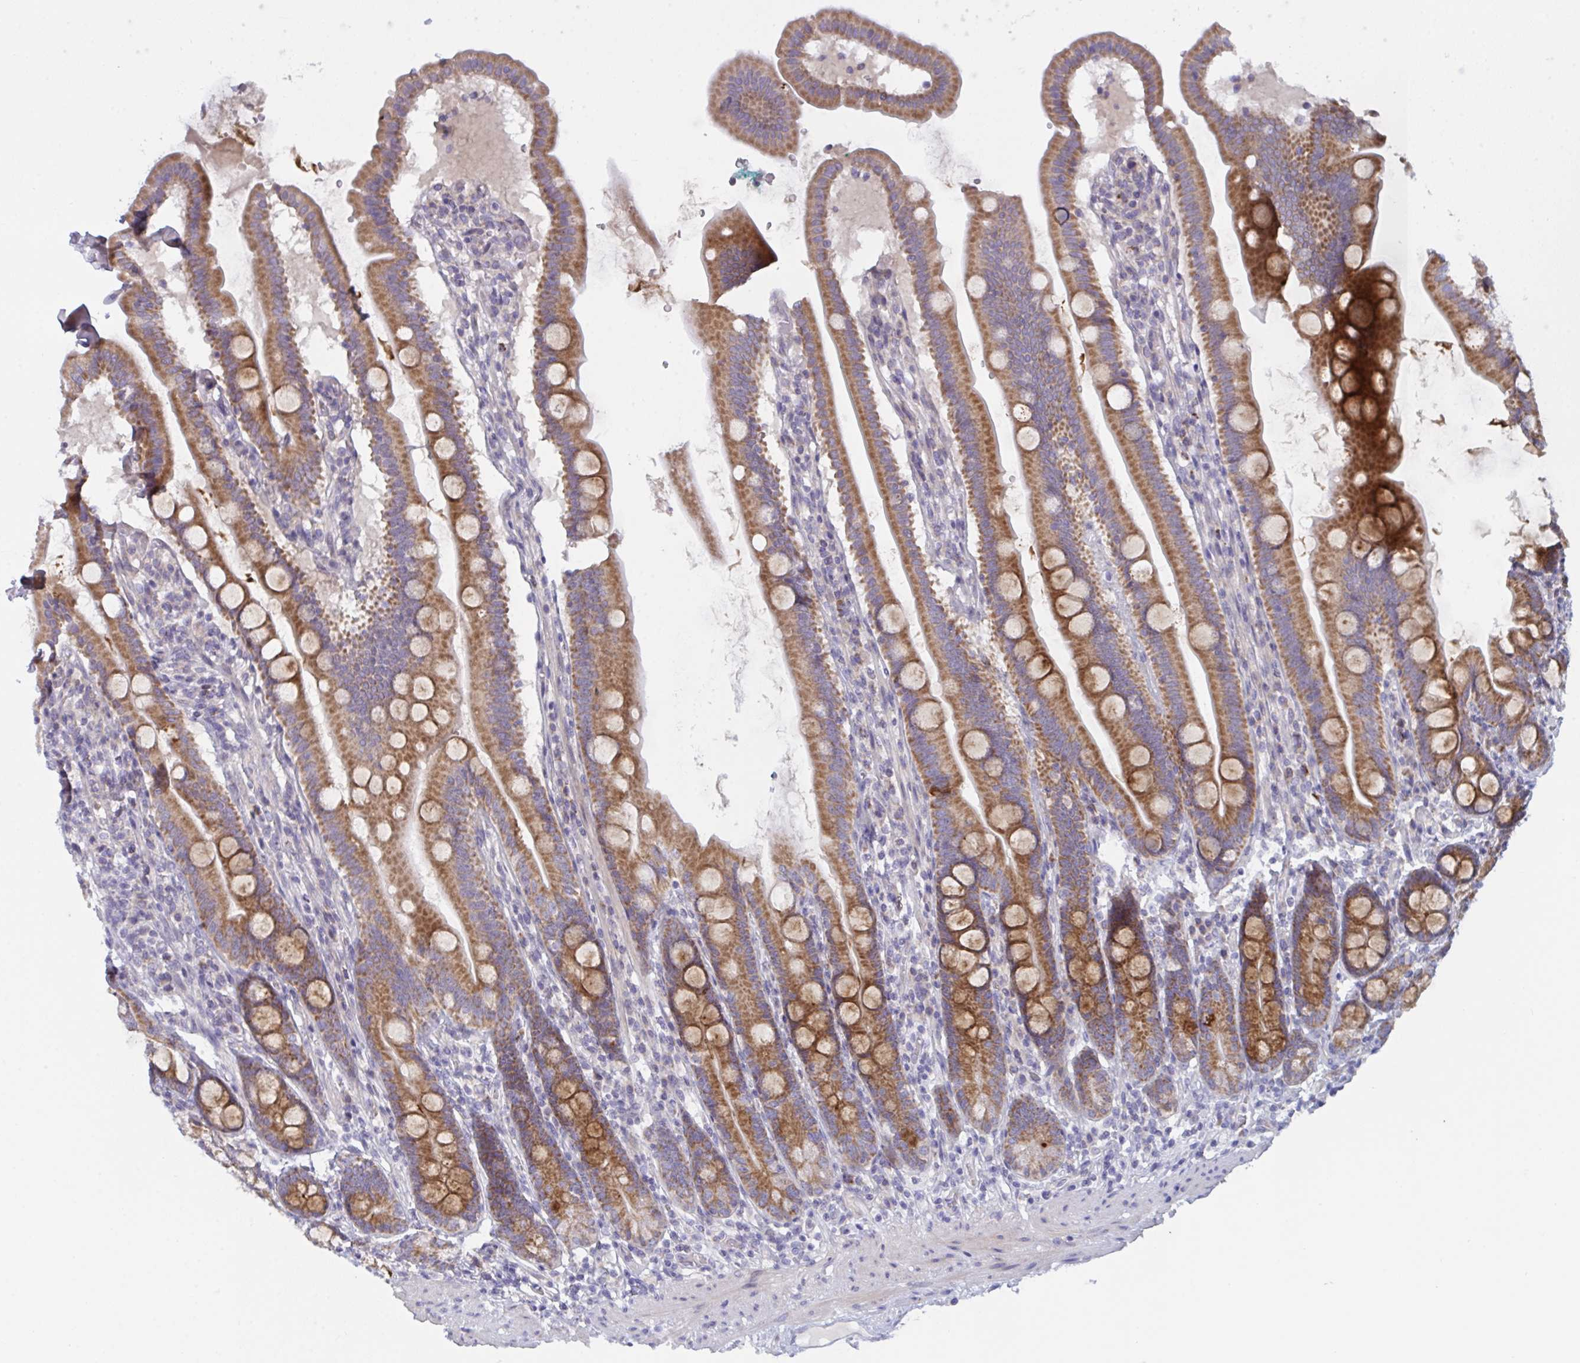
{"staining": {"intensity": "strong", "quantity": ">75%", "location": "cytoplasmic/membranous"}, "tissue": "duodenum", "cell_type": "Glandular cells", "image_type": "normal", "snomed": [{"axis": "morphology", "description": "Normal tissue, NOS"}, {"axis": "topography", "description": "Duodenum"}], "caption": "Protein expression analysis of benign duodenum shows strong cytoplasmic/membranous staining in approximately >75% of glandular cells.", "gene": "MRPS2", "patient": {"sex": "female", "age": 67}}